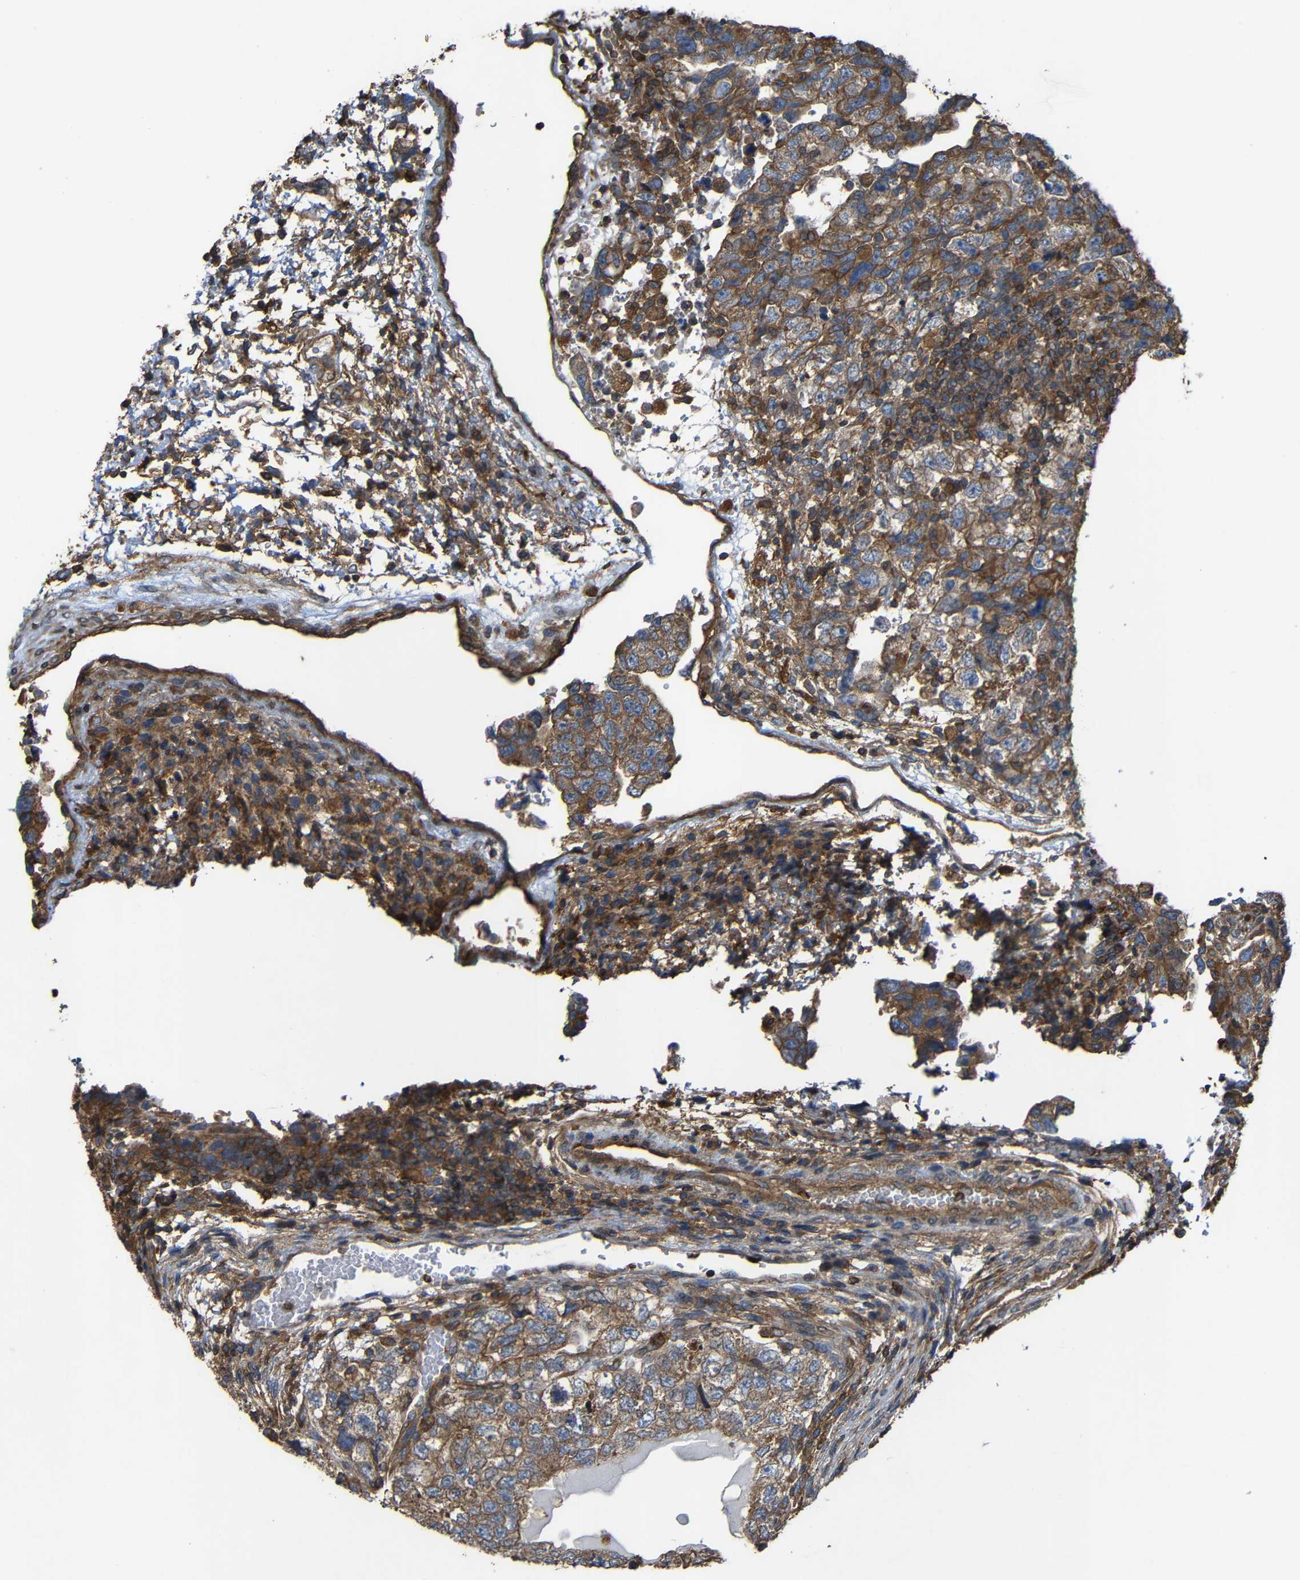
{"staining": {"intensity": "moderate", "quantity": ">75%", "location": "cytoplasmic/membranous"}, "tissue": "testis cancer", "cell_type": "Tumor cells", "image_type": "cancer", "snomed": [{"axis": "morphology", "description": "Carcinoma, Embryonal, NOS"}, {"axis": "topography", "description": "Testis"}], "caption": "Immunohistochemical staining of human testis cancer reveals medium levels of moderate cytoplasmic/membranous protein staining in about >75% of tumor cells.", "gene": "TREM2", "patient": {"sex": "male", "age": 36}}